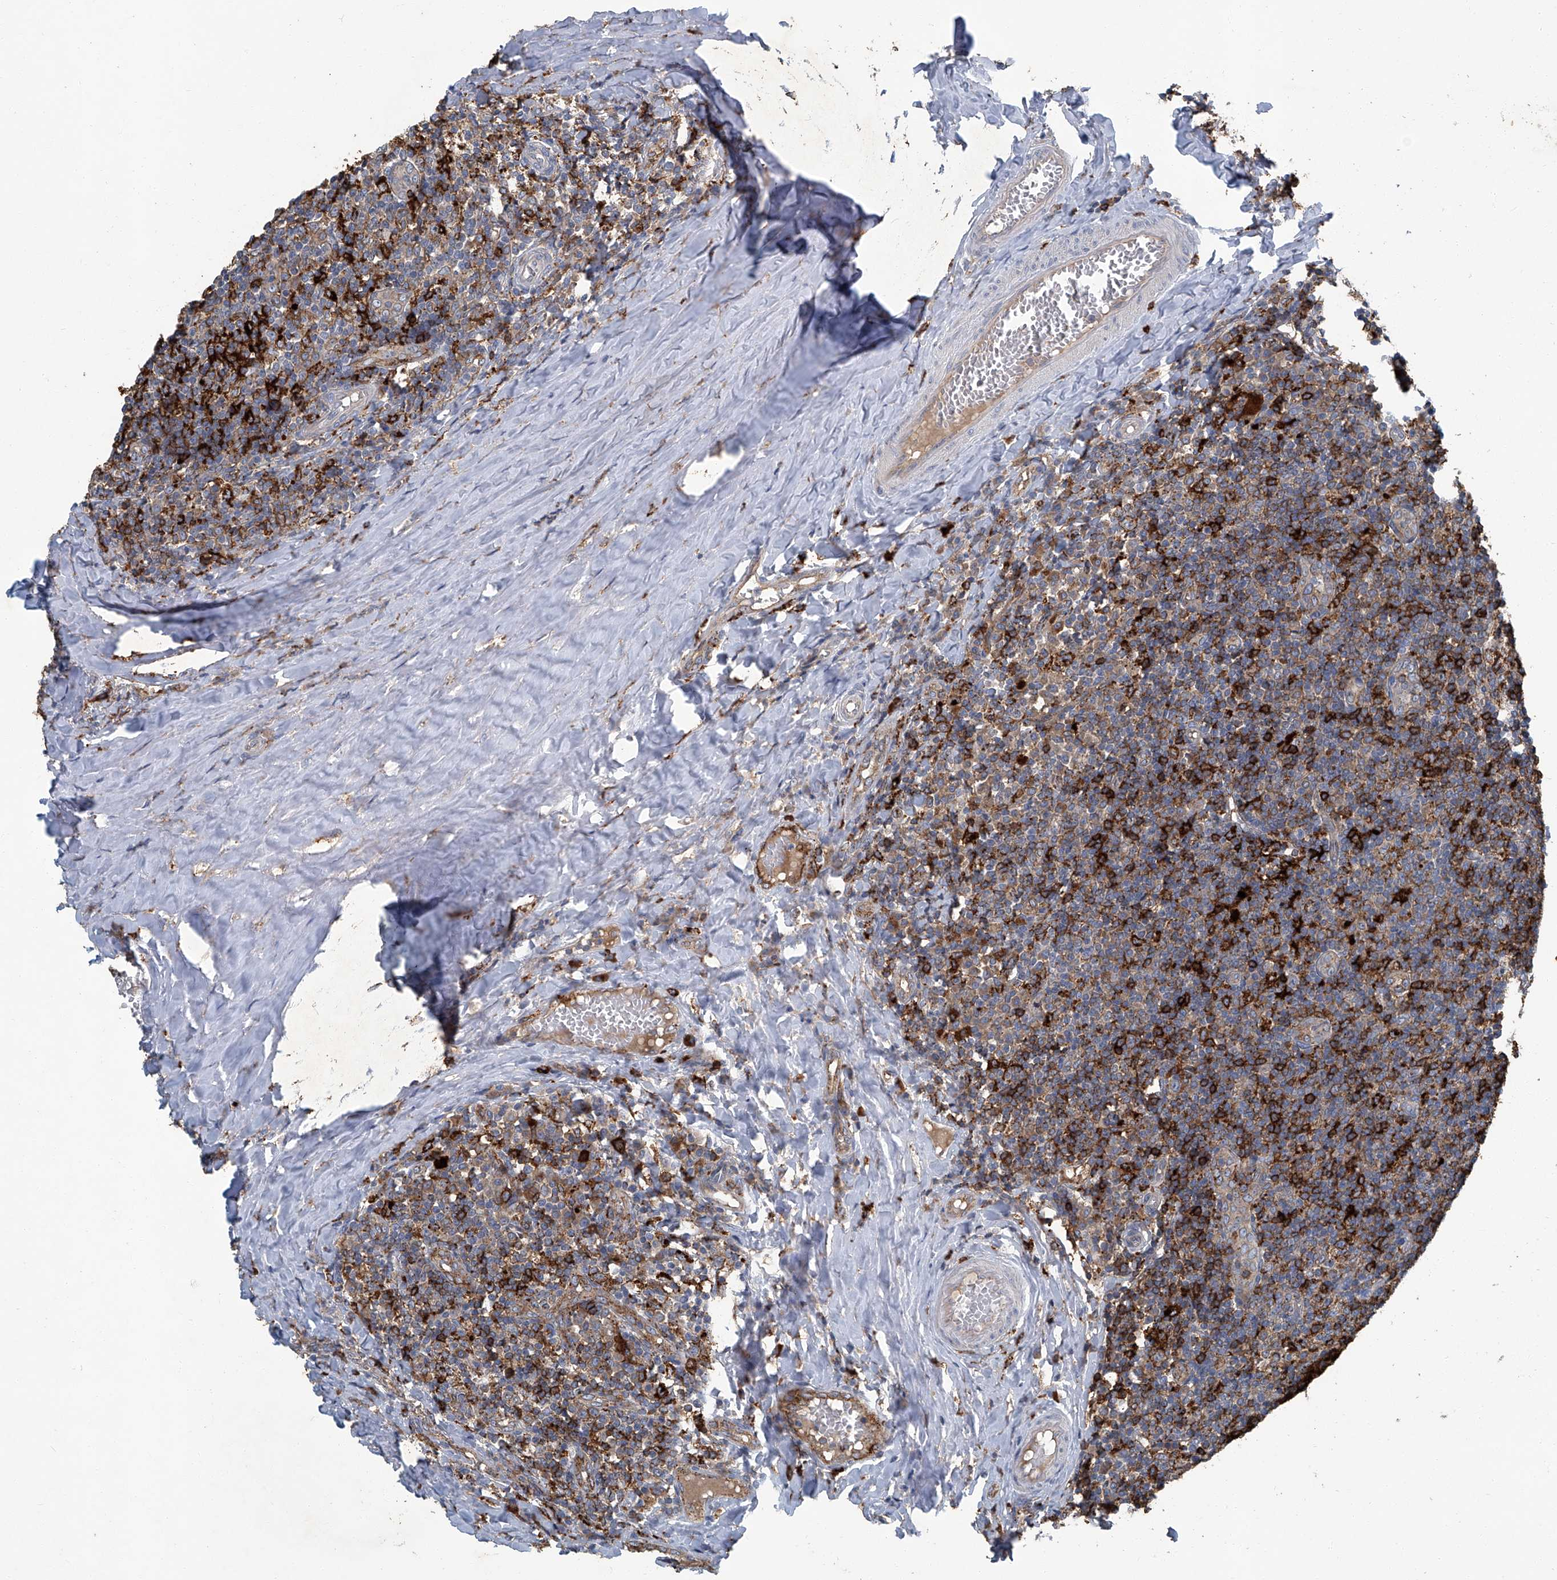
{"staining": {"intensity": "strong", "quantity": ">75%", "location": "cytoplasmic/membranous"}, "tissue": "tonsil", "cell_type": "Germinal center cells", "image_type": "normal", "snomed": [{"axis": "morphology", "description": "Normal tissue, NOS"}, {"axis": "topography", "description": "Tonsil"}], "caption": "Immunohistochemistry (DAB) staining of unremarkable tonsil reveals strong cytoplasmic/membranous protein positivity in approximately >75% of germinal center cells. (IHC, brightfield microscopy, high magnification).", "gene": "FAM167A", "patient": {"sex": "female", "age": 19}}